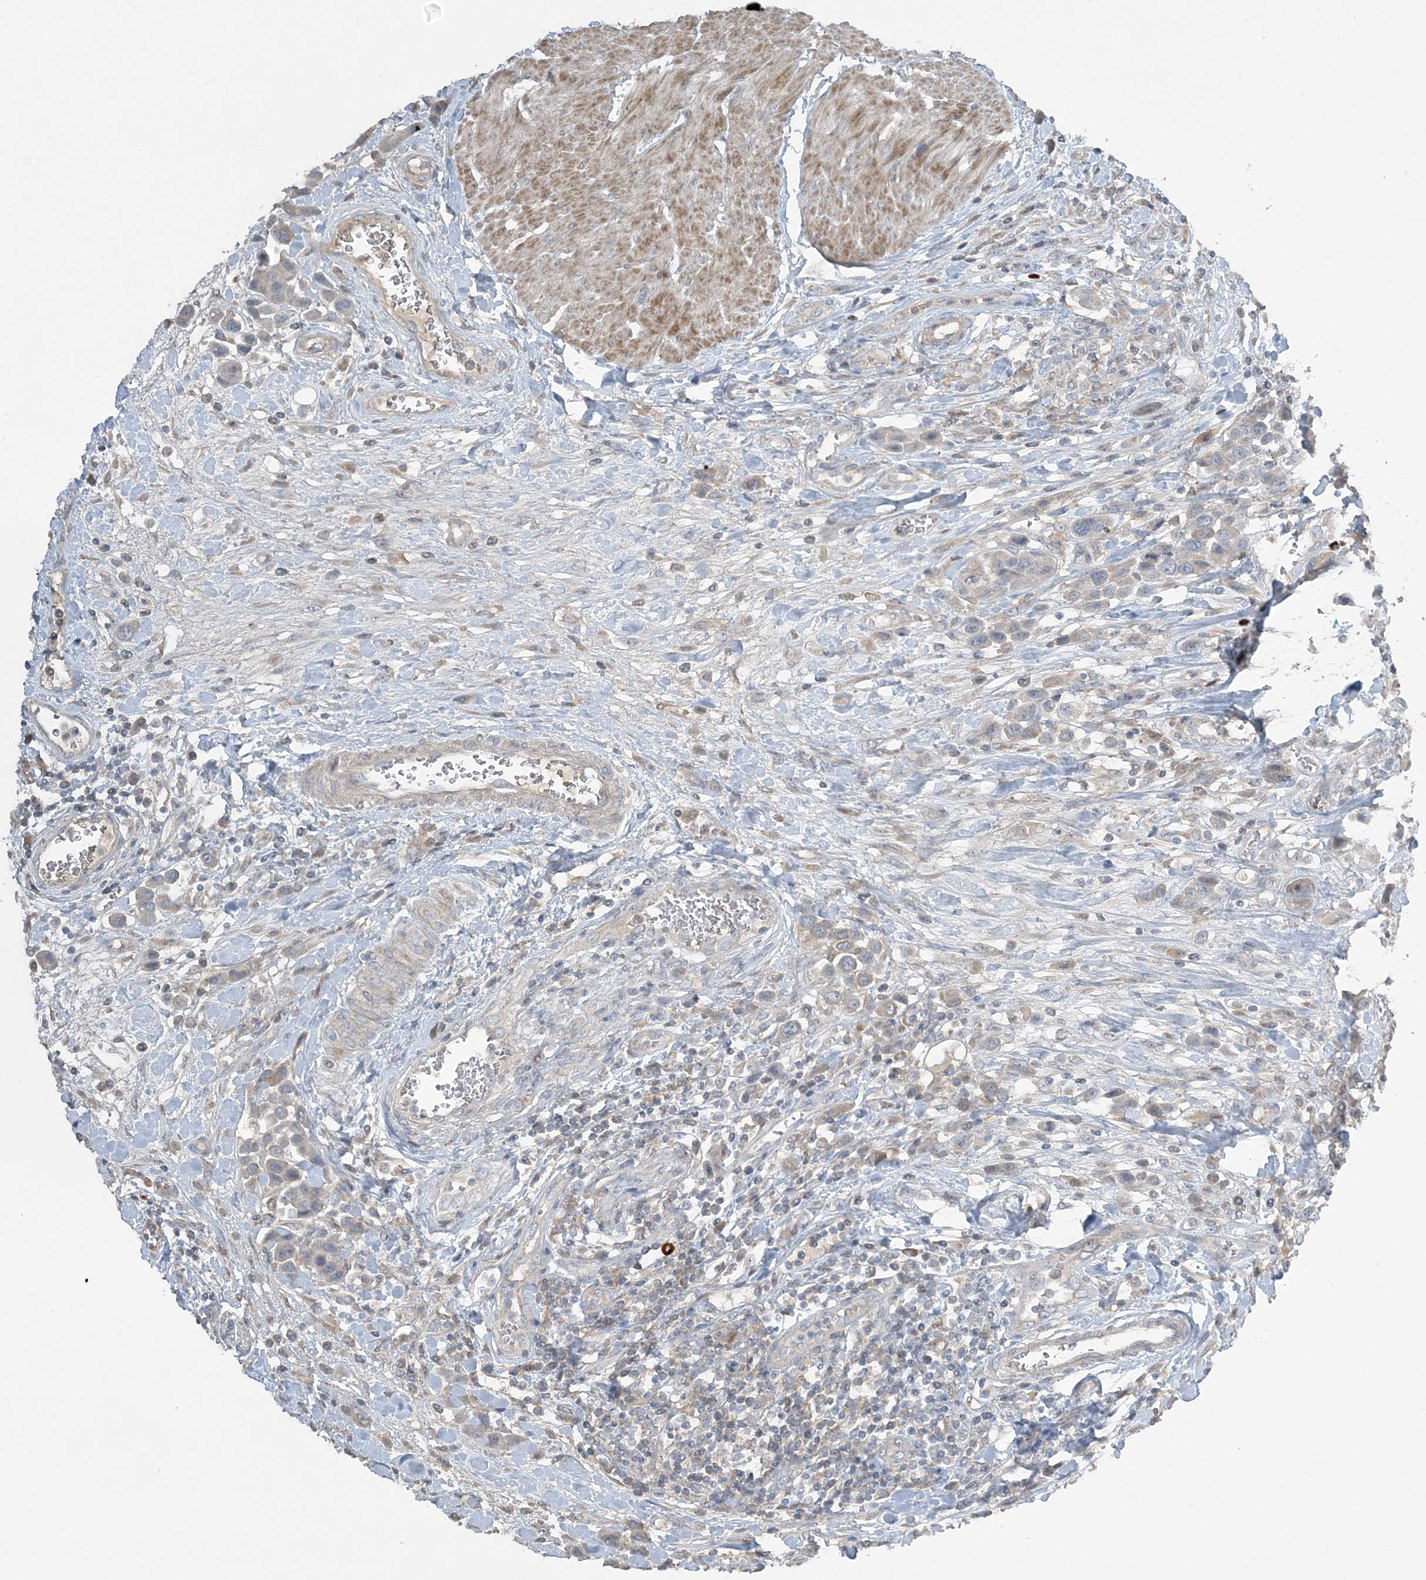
{"staining": {"intensity": "negative", "quantity": "none", "location": "none"}, "tissue": "urothelial cancer", "cell_type": "Tumor cells", "image_type": "cancer", "snomed": [{"axis": "morphology", "description": "Urothelial carcinoma, High grade"}, {"axis": "topography", "description": "Urinary bladder"}], "caption": "Tumor cells are negative for protein expression in human urothelial carcinoma (high-grade).", "gene": "SLC4A10", "patient": {"sex": "male", "age": 50}}